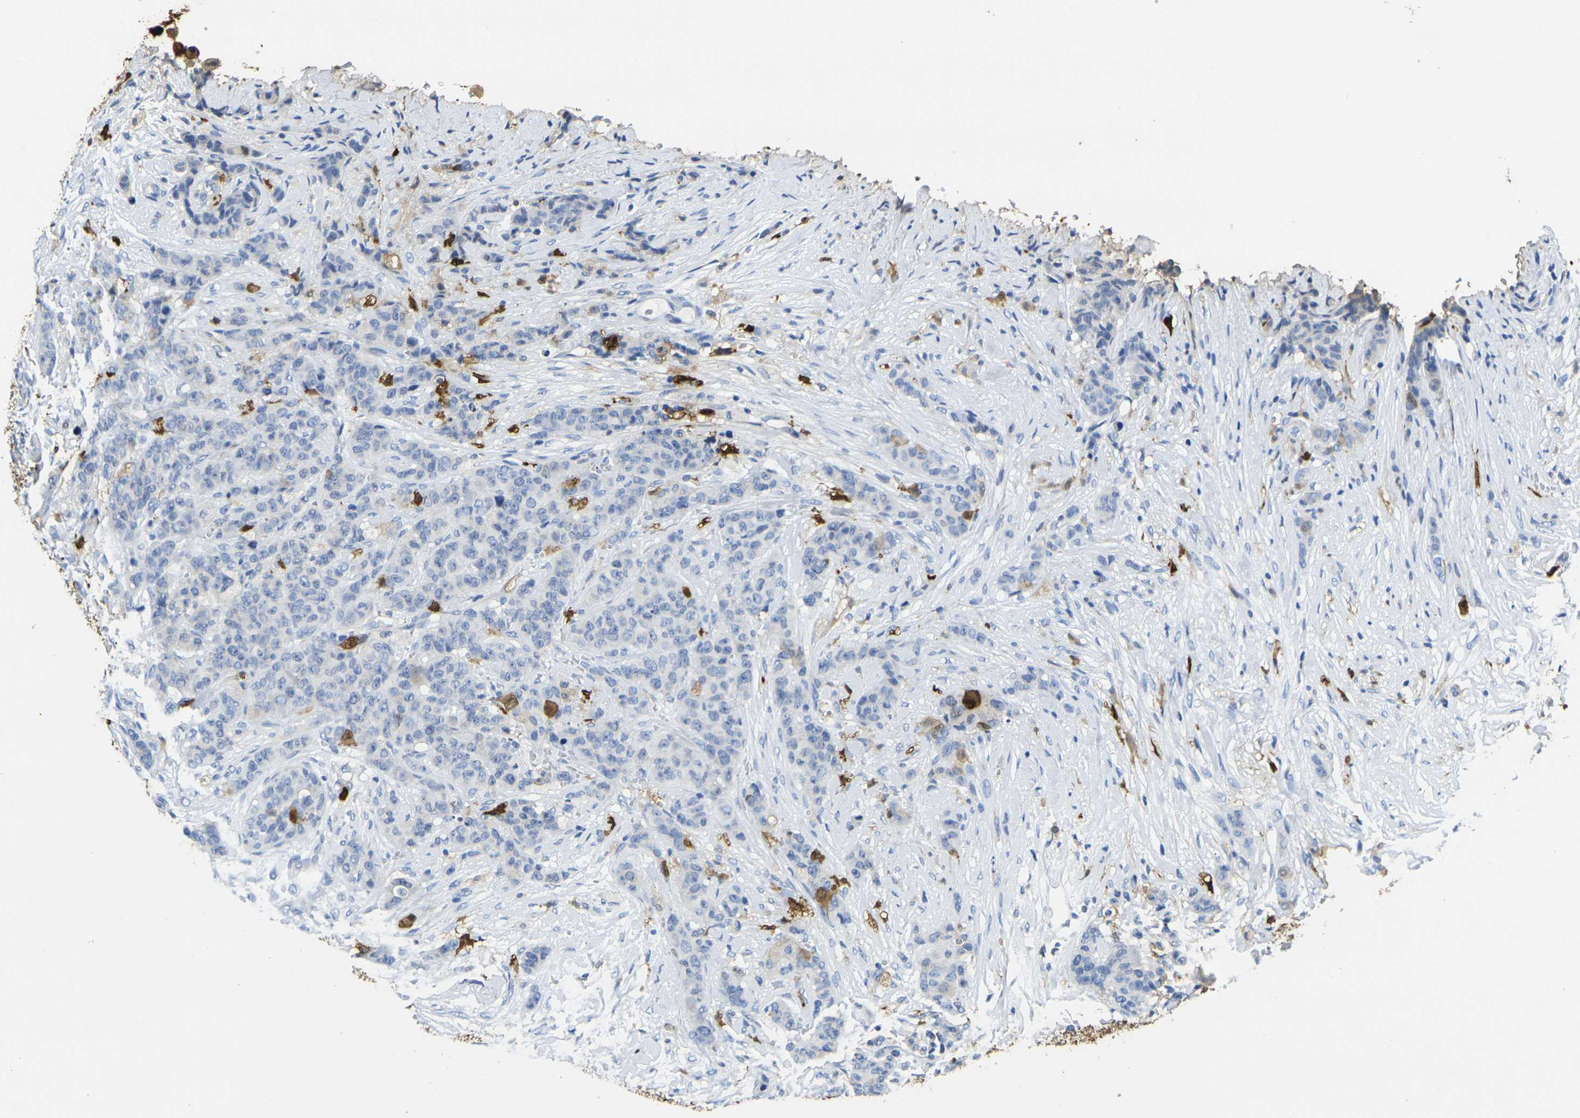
{"staining": {"intensity": "negative", "quantity": "none", "location": "none"}, "tissue": "breast cancer", "cell_type": "Tumor cells", "image_type": "cancer", "snomed": [{"axis": "morphology", "description": "Duct carcinoma"}, {"axis": "topography", "description": "Breast"}], "caption": "Tumor cells show no significant protein expression in breast infiltrating ductal carcinoma.", "gene": "S100A9", "patient": {"sex": "female", "age": 40}}